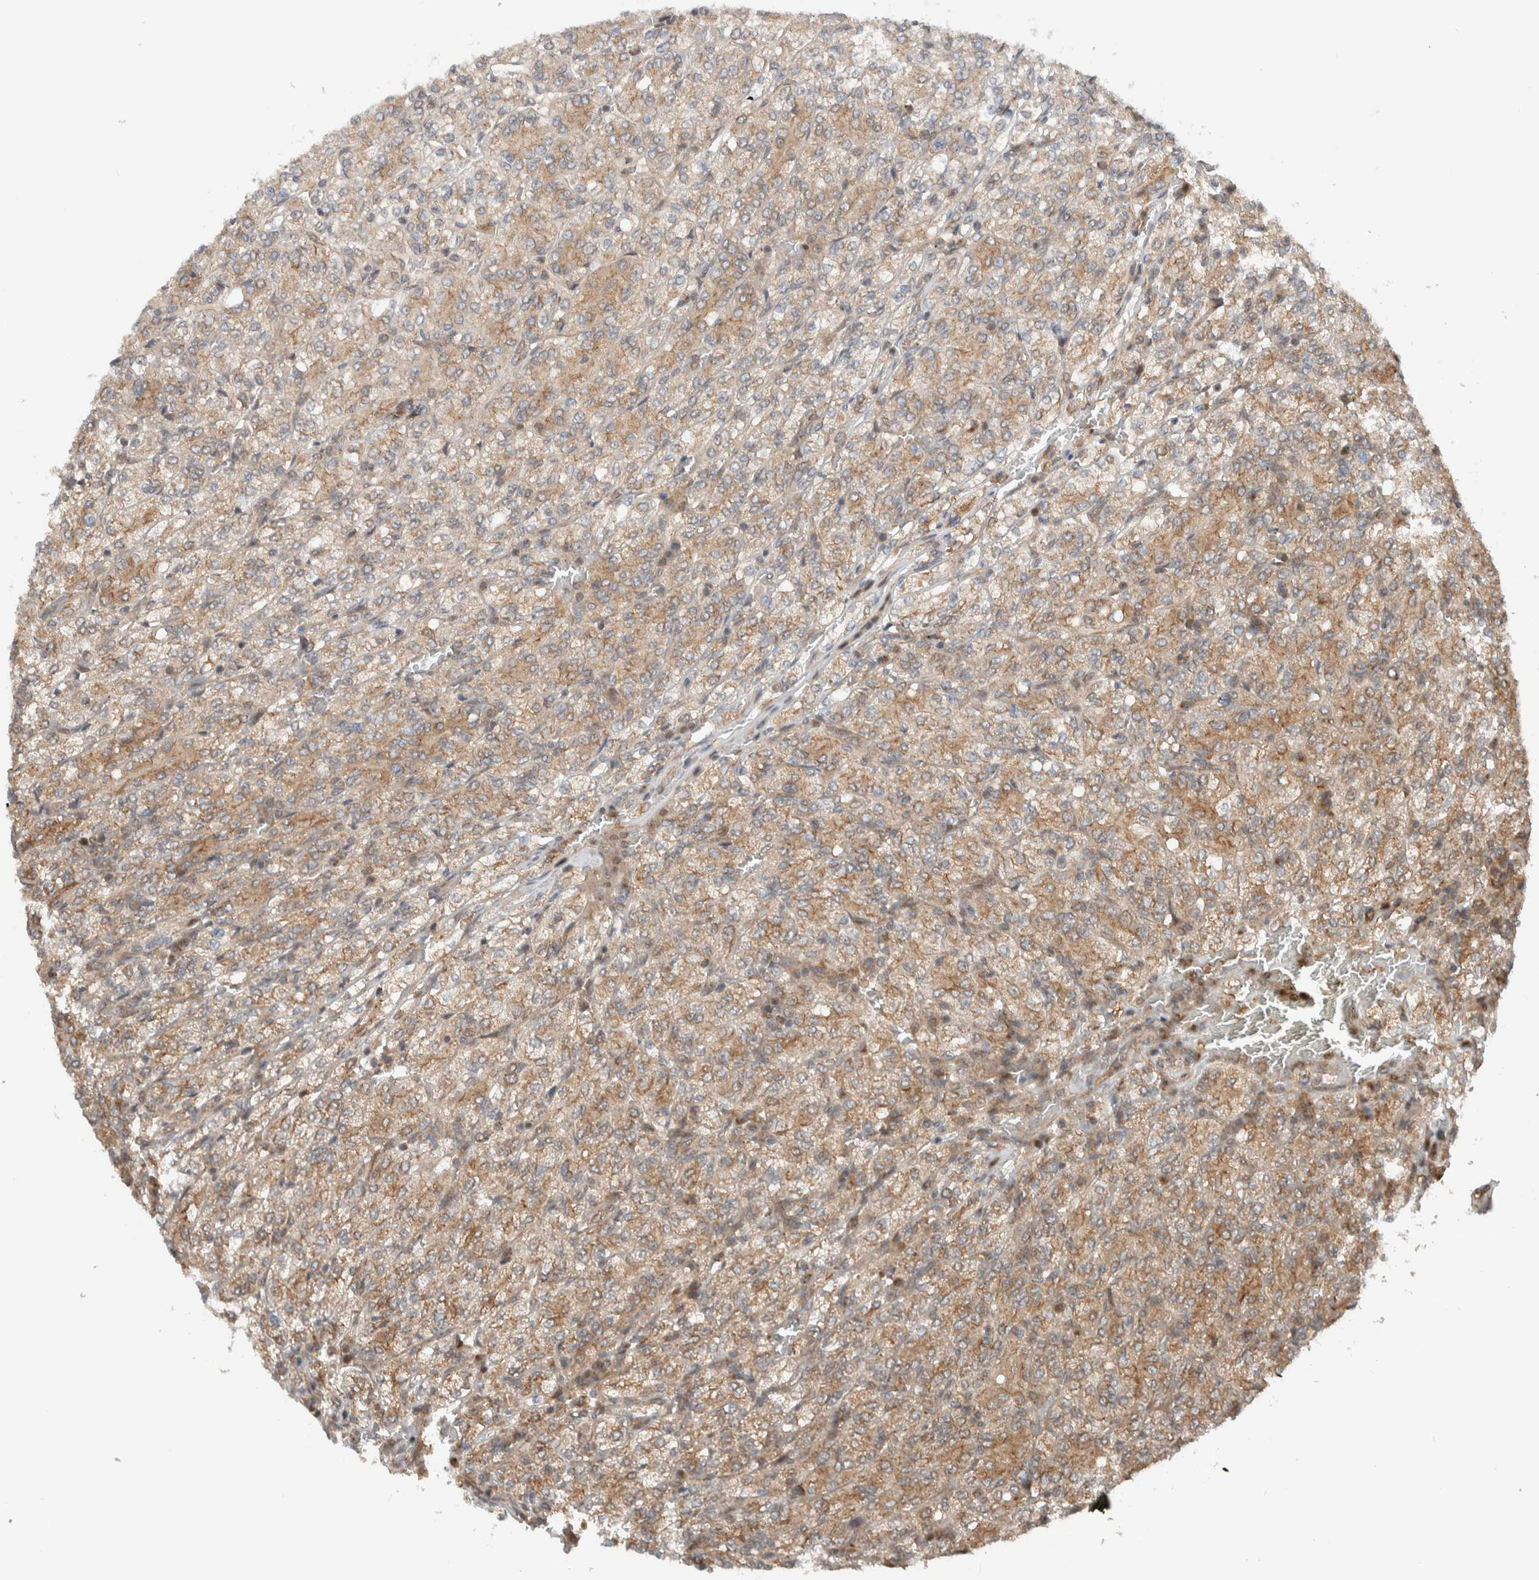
{"staining": {"intensity": "moderate", "quantity": "25%-75%", "location": "cytoplasmic/membranous"}, "tissue": "renal cancer", "cell_type": "Tumor cells", "image_type": "cancer", "snomed": [{"axis": "morphology", "description": "Adenocarcinoma, NOS"}, {"axis": "topography", "description": "Kidney"}], "caption": "Tumor cells show moderate cytoplasmic/membranous expression in approximately 25%-75% of cells in renal cancer (adenocarcinoma).", "gene": "KLHL6", "patient": {"sex": "male", "age": 77}}